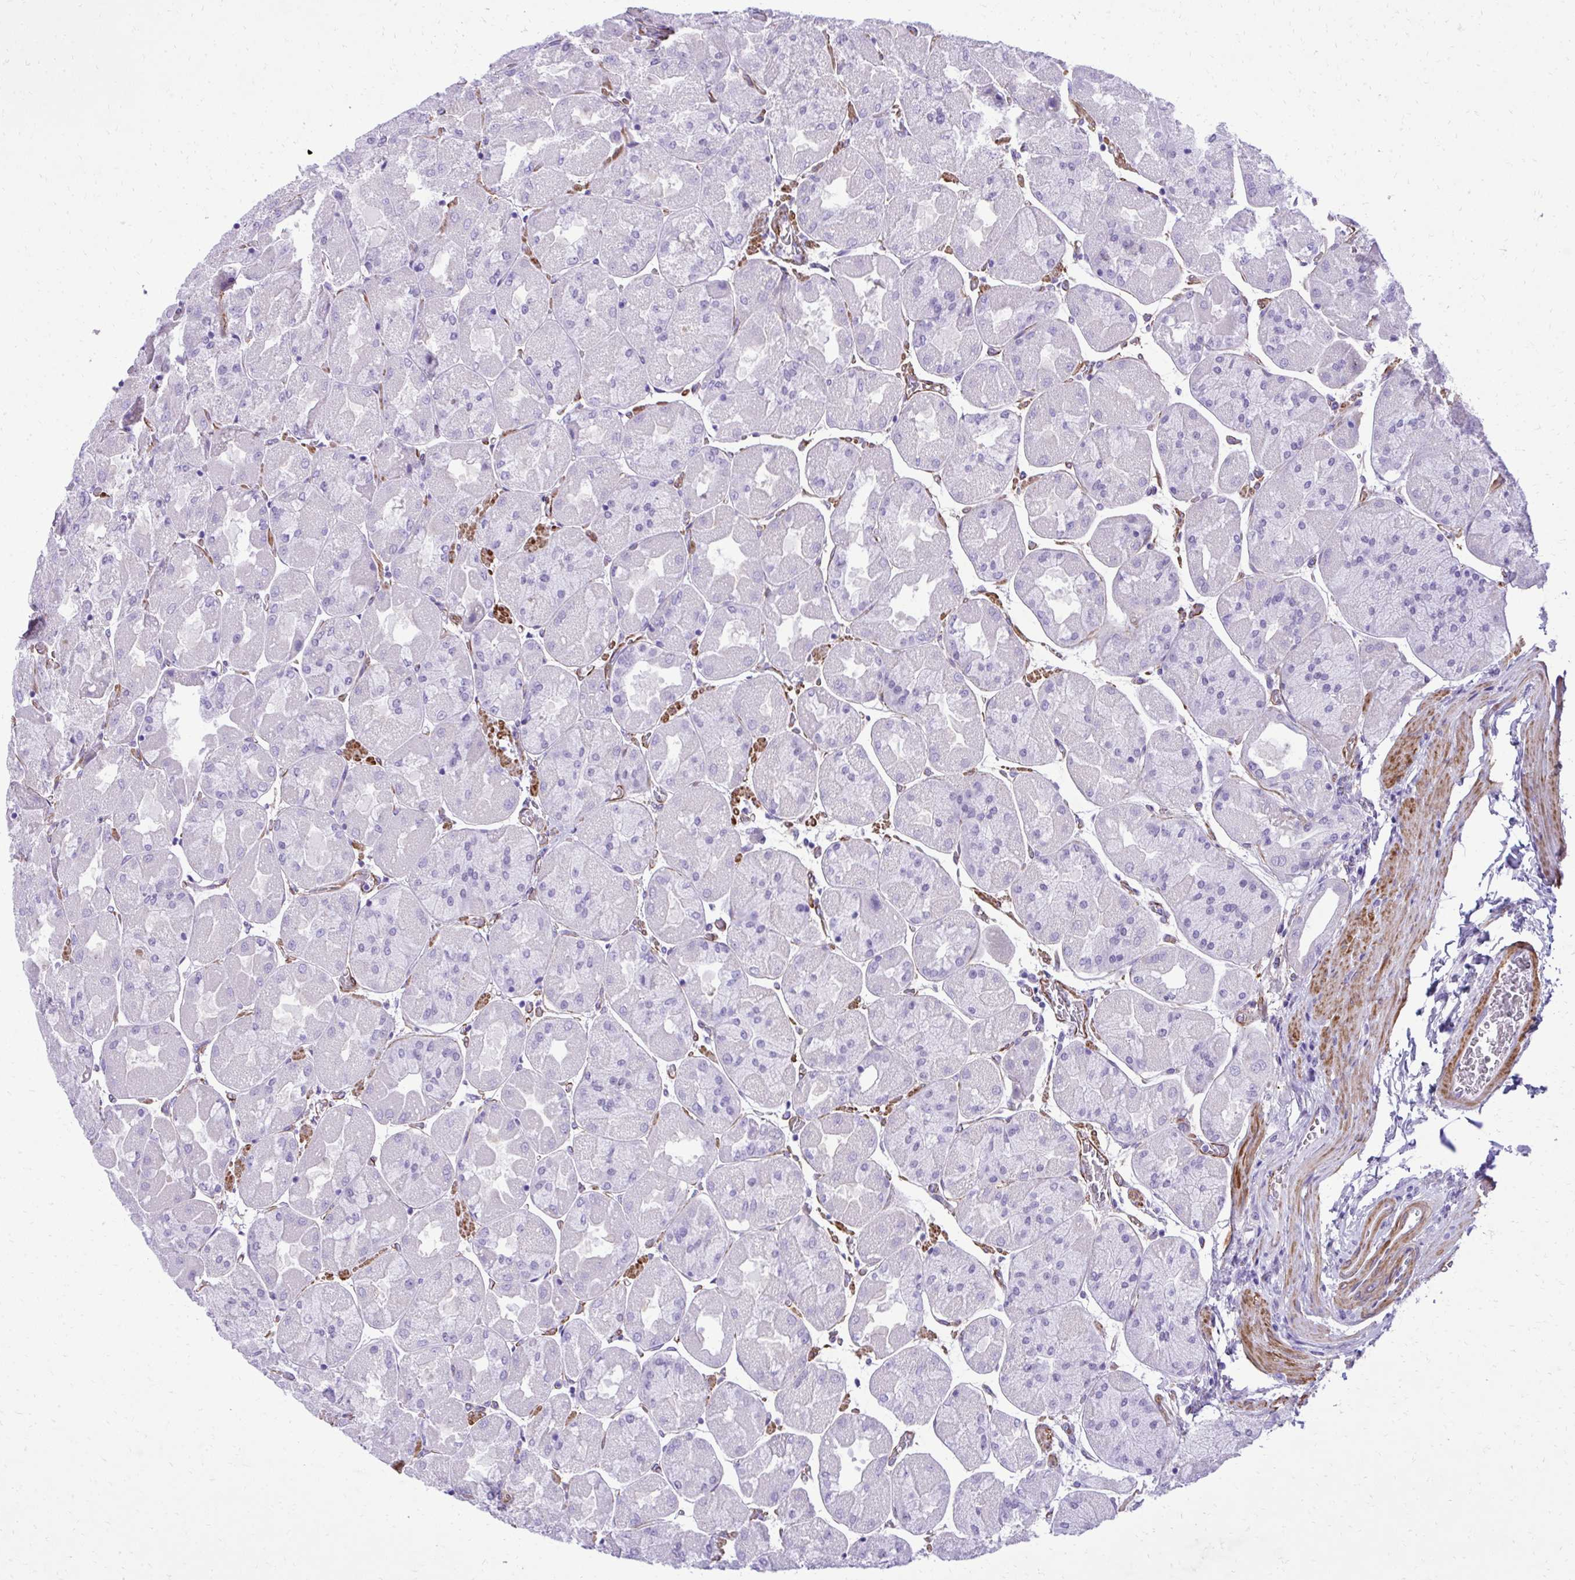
{"staining": {"intensity": "negative", "quantity": "none", "location": "none"}, "tissue": "stomach", "cell_type": "Glandular cells", "image_type": "normal", "snomed": [{"axis": "morphology", "description": "Normal tissue, NOS"}, {"axis": "topography", "description": "Stomach"}], "caption": "This is an immunohistochemistry (IHC) micrograph of normal stomach. There is no expression in glandular cells.", "gene": "PITPNM3", "patient": {"sex": "female", "age": 61}}